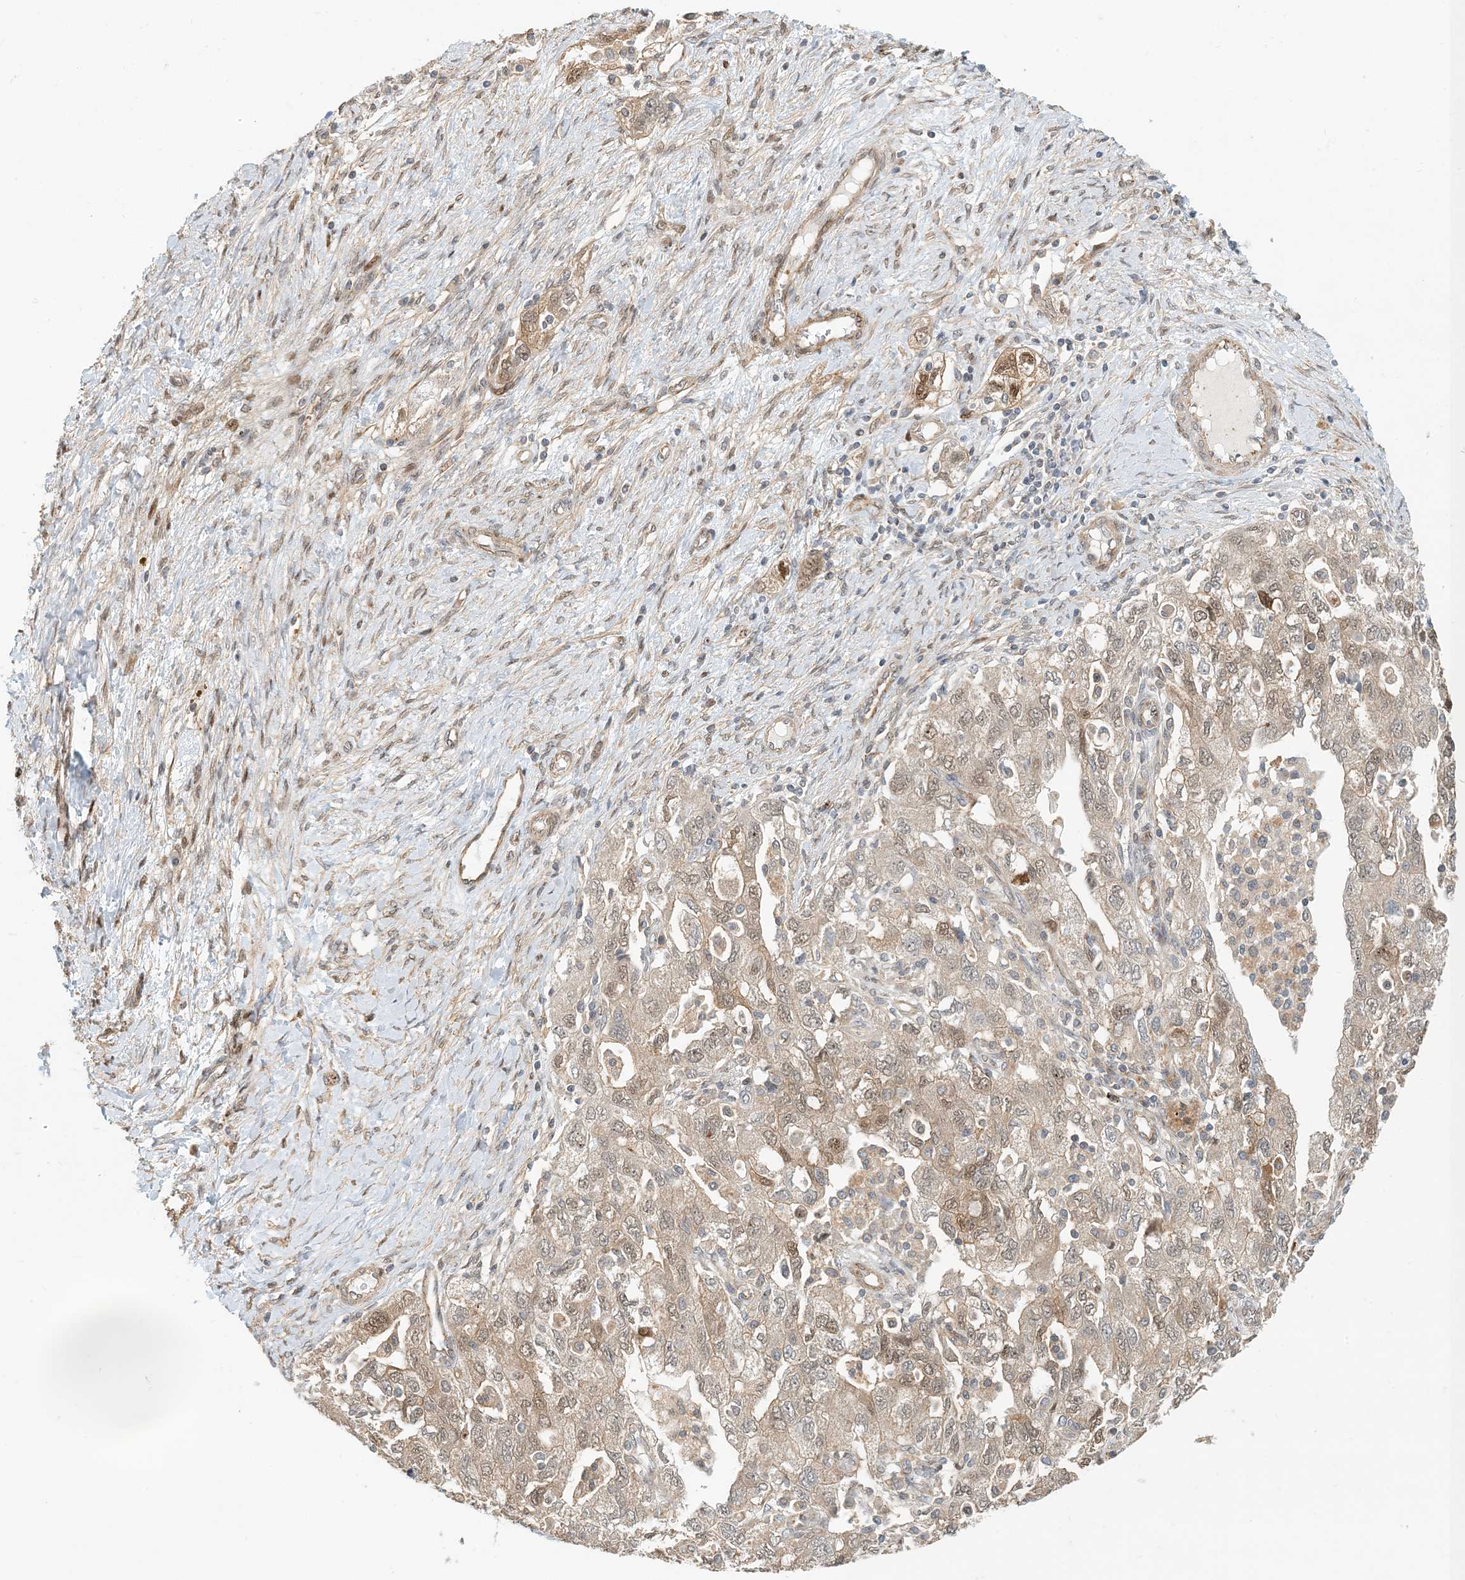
{"staining": {"intensity": "weak", "quantity": "25%-75%", "location": "cytoplasmic/membranous,nuclear"}, "tissue": "ovarian cancer", "cell_type": "Tumor cells", "image_type": "cancer", "snomed": [{"axis": "morphology", "description": "Carcinoma, NOS"}, {"axis": "morphology", "description": "Cystadenocarcinoma, serous, NOS"}, {"axis": "topography", "description": "Ovary"}], "caption": "Immunohistochemistry (DAB) staining of human ovarian cancer demonstrates weak cytoplasmic/membranous and nuclear protein staining in approximately 25%-75% of tumor cells.", "gene": "MAPKBP1", "patient": {"sex": "female", "age": 69}}